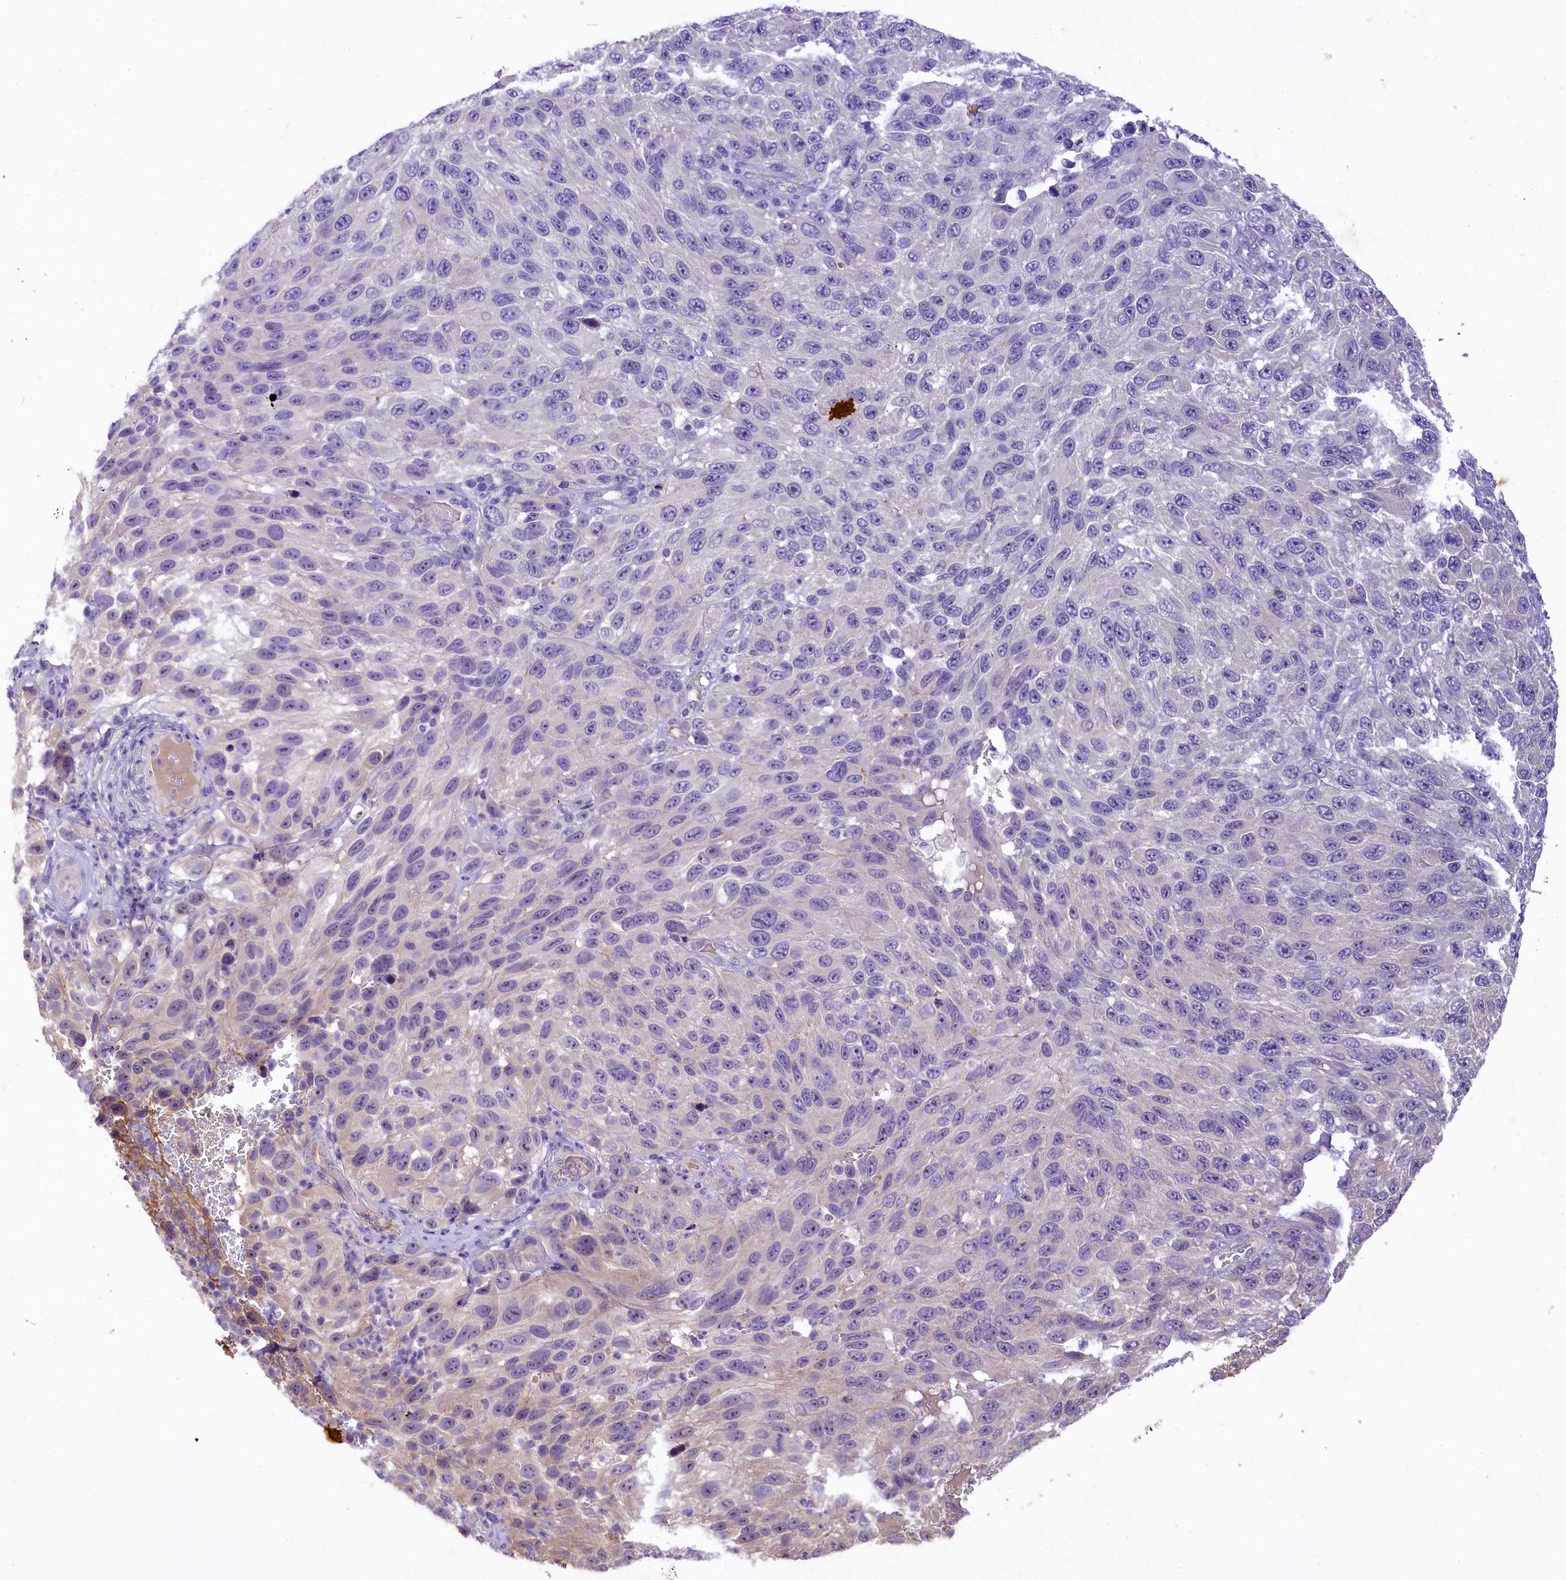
{"staining": {"intensity": "negative", "quantity": "none", "location": "none"}, "tissue": "melanoma", "cell_type": "Tumor cells", "image_type": "cancer", "snomed": [{"axis": "morphology", "description": "Malignant melanoma, NOS"}, {"axis": "topography", "description": "Skin"}], "caption": "High magnification brightfield microscopy of melanoma stained with DAB (3,3'-diaminobenzidine) (brown) and counterstained with hematoxylin (blue): tumor cells show no significant positivity.", "gene": "UBXN6", "patient": {"sex": "female", "age": 96}}